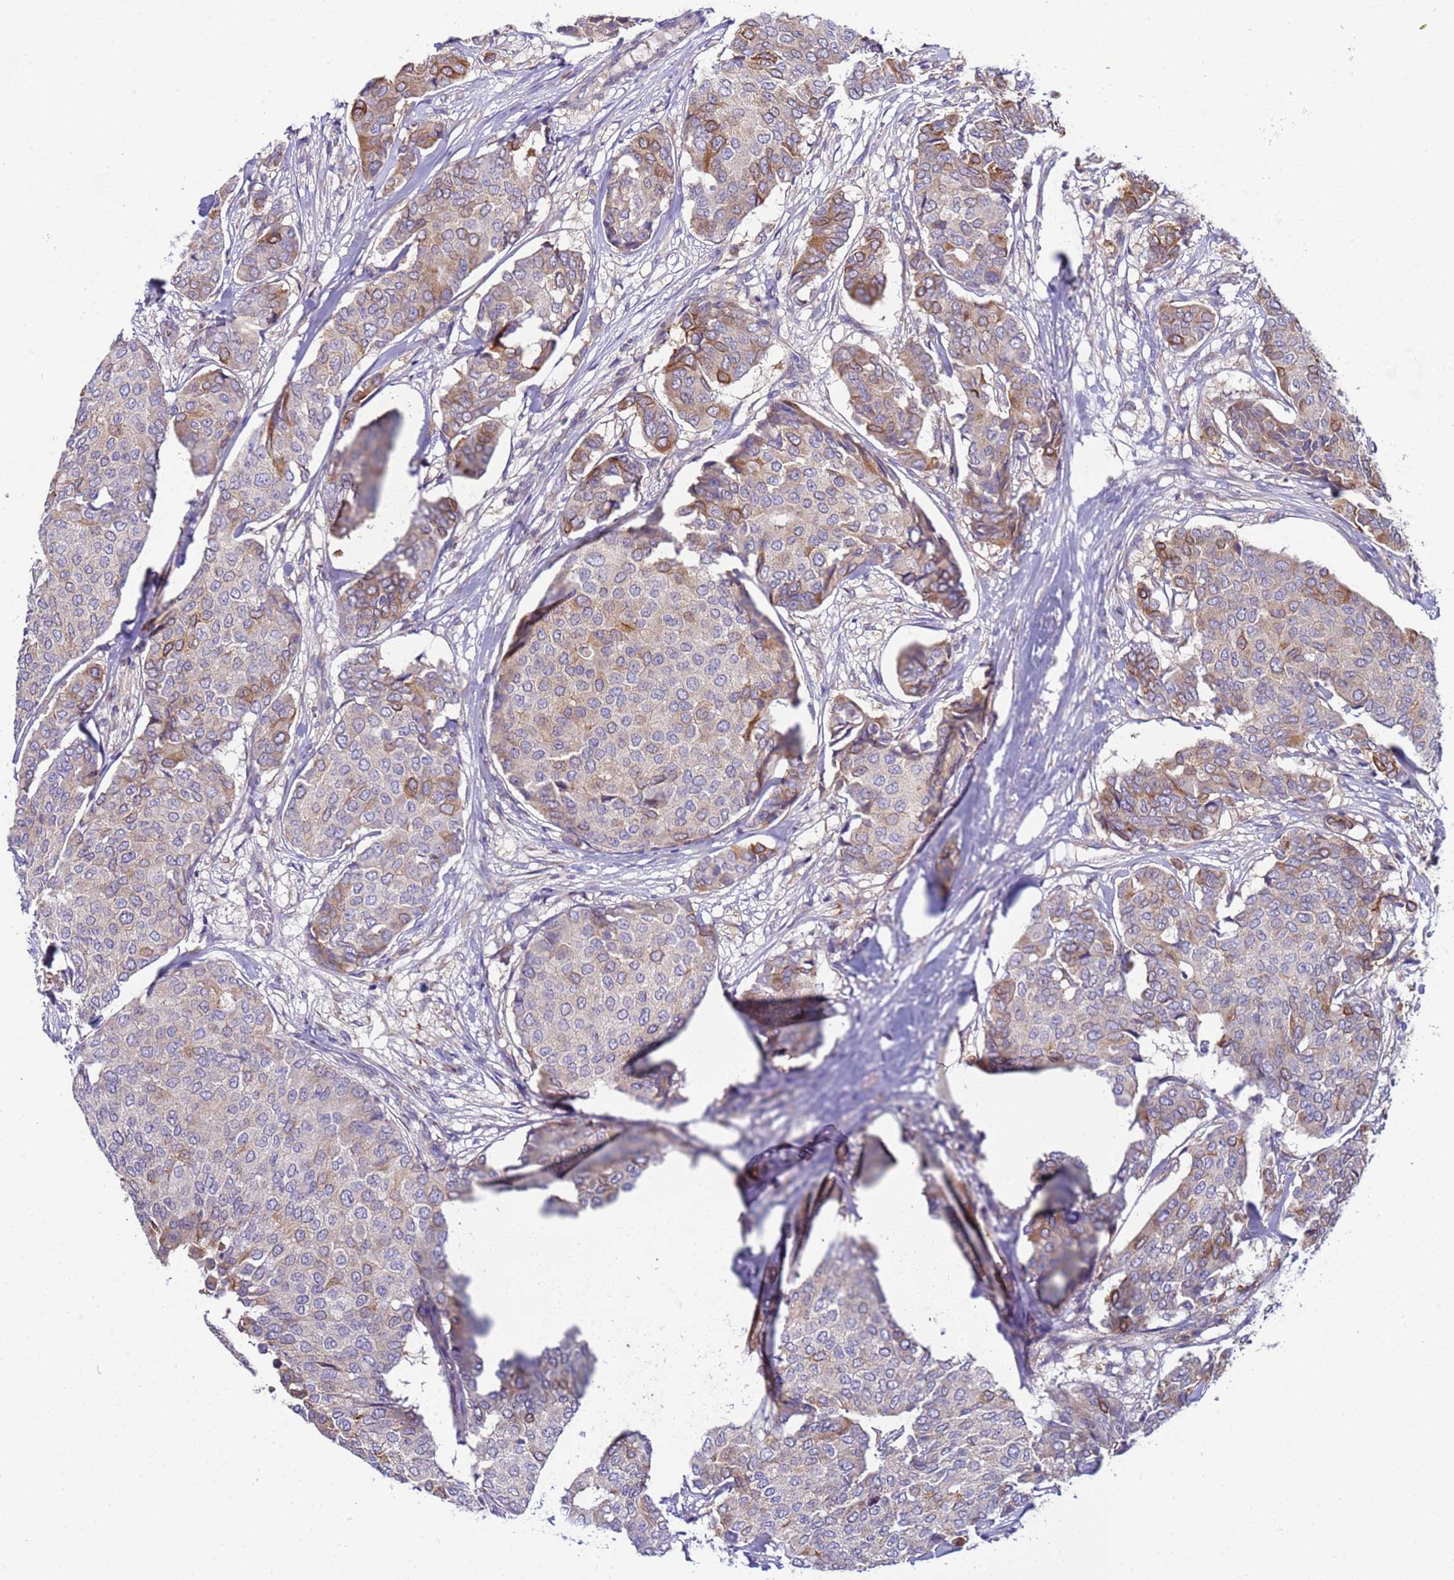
{"staining": {"intensity": "moderate", "quantity": "<25%", "location": "cytoplasmic/membranous"}, "tissue": "breast cancer", "cell_type": "Tumor cells", "image_type": "cancer", "snomed": [{"axis": "morphology", "description": "Duct carcinoma"}, {"axis": "topography", "description": "Breast"}], "caption": "Protein staining of breast infiltrating ductal carcinoma tissue reveals moderate cytoplasmic/membranous expression in about <25% of tumor cells.", "gene": "PAQR7", "patient": {"sex": "female", "age": 75}}